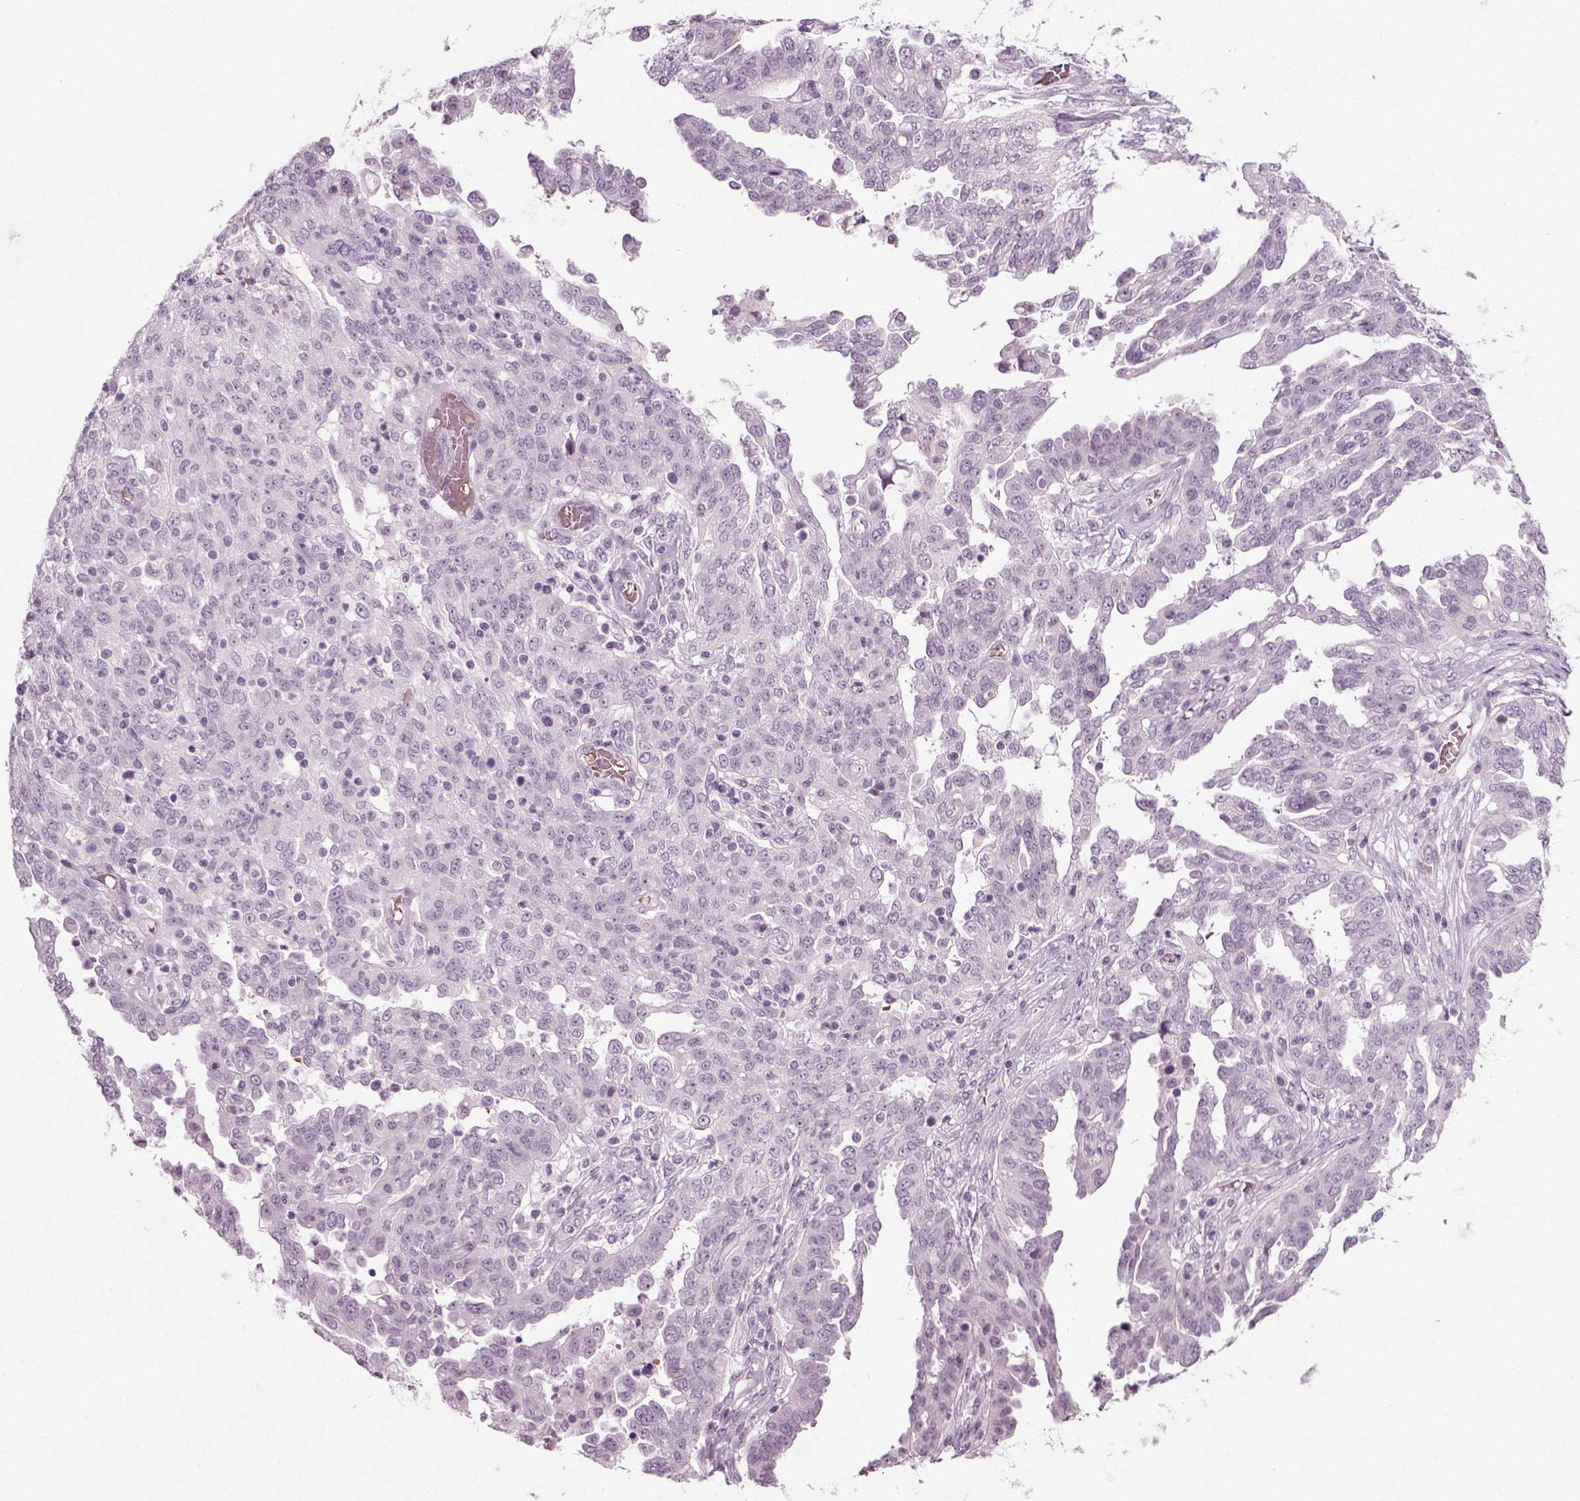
{"staining": {"intensity": "negative", "quantity": "none", "location": "none"}, "tissue": "ovarian cancer", "cell_type": "Tumor cells", "image_type": "cancer", "snomed": [{"axis": "morphology", "description": "Cystadenocarcinoma, serous, NOS"}, {"axis": "topography", "description": "Ovary"}], "caption": "This histopathology image is of ovarian serous cystadenocarcinoma stained with immunohistochemistry (IHC) to label a protein in brown with the nuclei are counter-stained blue. There is no positivity in tumor cells. (DAB (3,3'-diaminobenzidine) immunohistochemistry (IHC), high magnification).", "gene": "ZC2HC1C", "patient": {"sex": "female", "age": 67}}